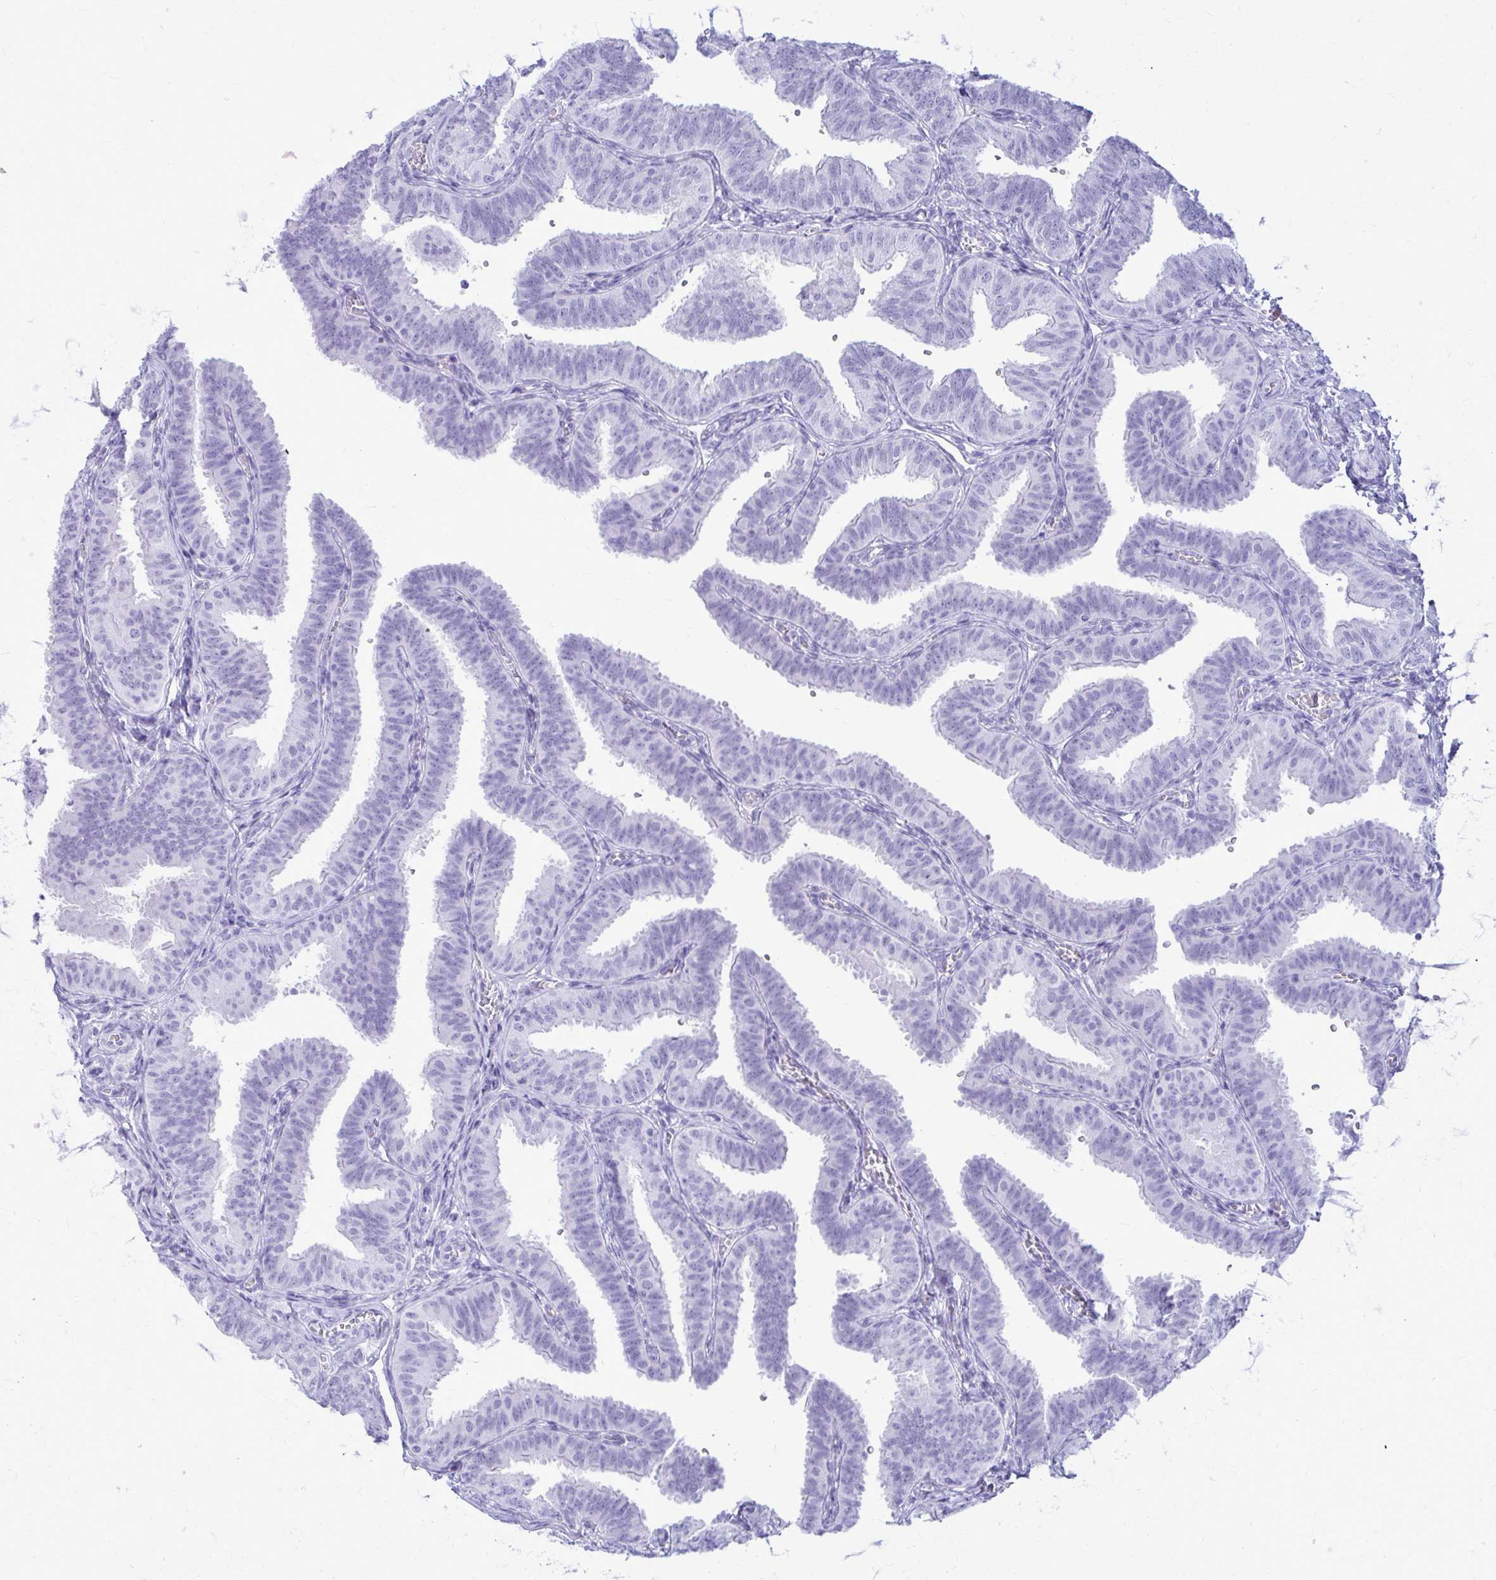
{"staining": {"intensity": "negative", "quantity": "none", "location": "none"}, "tissue": "fallopian tube", "cell_type": "Glandular cells", "image_type": "normal", "snomed": [{"axis": "morphology", "description": "Normal tissue, NOS"}, {"axis": "topography", "description": "Fallopian tube"}], "caption": "Glandular cells are negative for brown protein staining in unremarkable fallopian tube. (Stains: DAB immunohistochemistry with hematoxylin counter stain, Microscopy: brightfield microscopy at high magnification).", "gene": "OR10R2", "patient": {"sex": "female", "age": 25}}